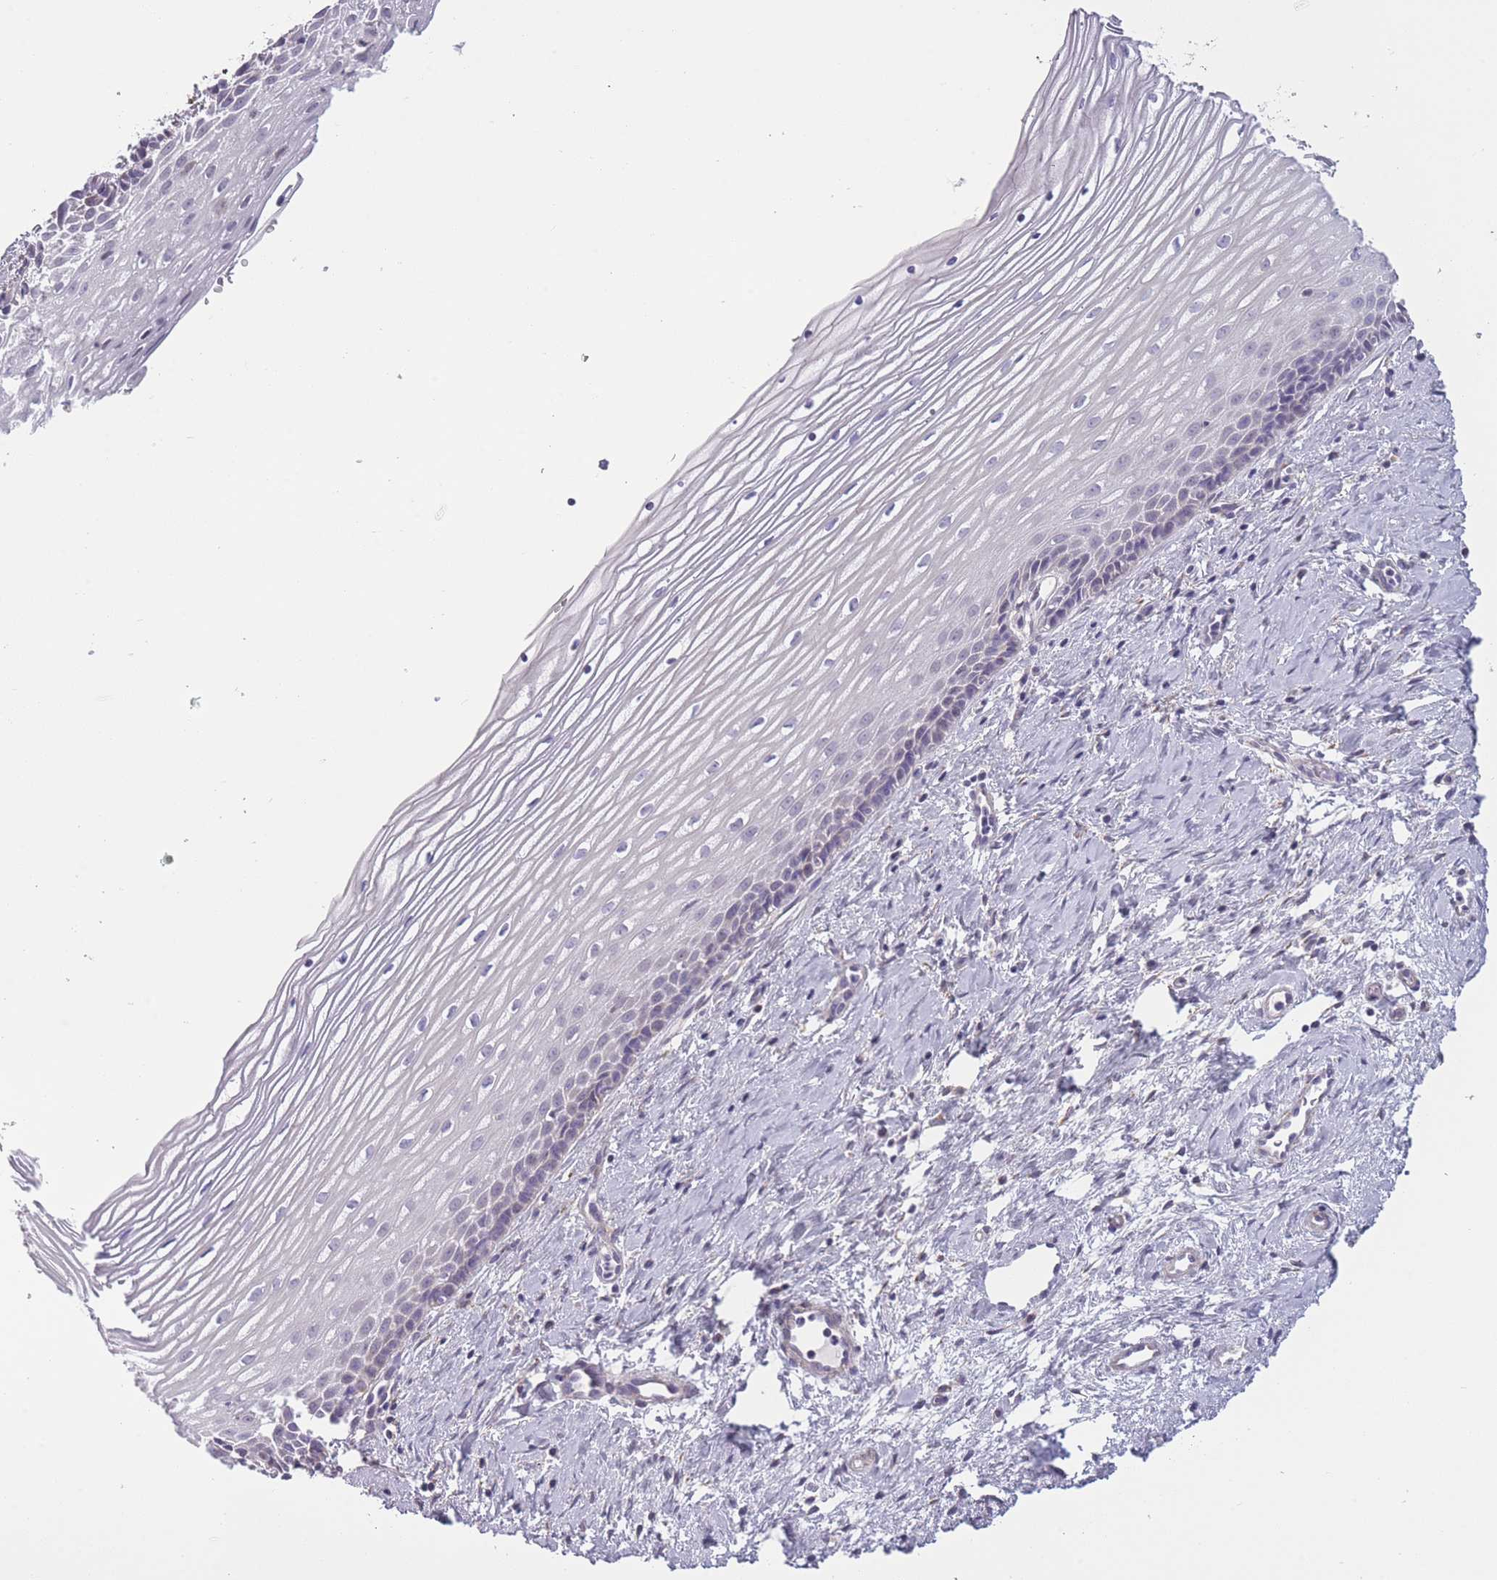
{"staining": {"intensity": "negative", "quantity": "none", "location": "none"}, "tissue": "cervix", "cell_type": "Glandular cells", "image_type": "normal", "snomed": [{"axis": "morphology", "description": "Normal tissue, NOS"}, {"axis": "topography", "description": "Cervix"}], "caption": "Protein analysis of unremarkable cervix shows no significant expression in glandular cells. Brightfield microscopy of immunohistochemistry stained with DAB (3,3'-diaminobenzidine) (brown) and hematoxylin (blue), captured at high magnification.", "gene": "ZBTB24", "patient": {"sex": "female", "age": 47}}